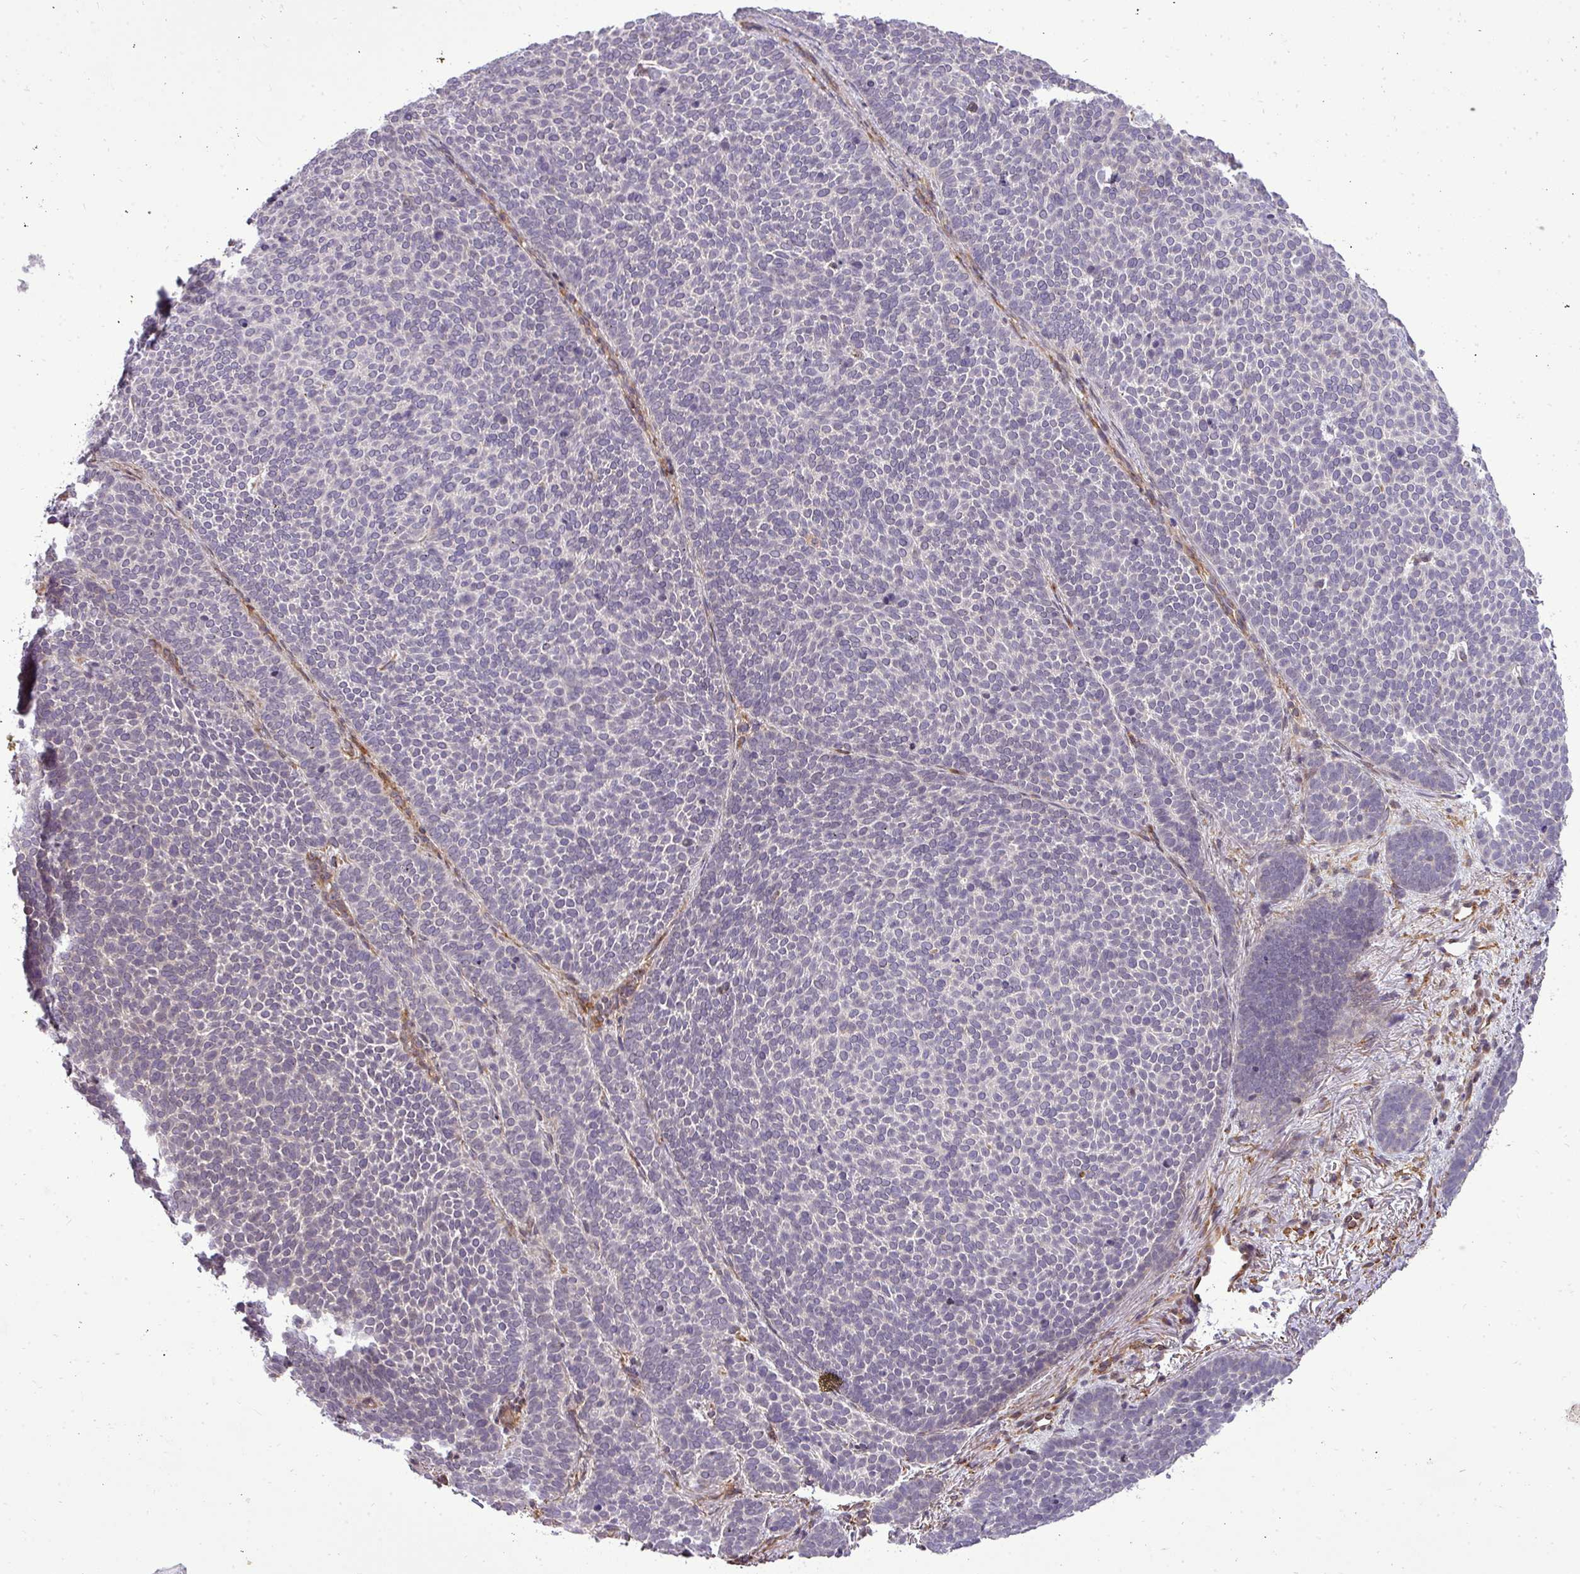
{"staining": {"intensity": "negative", "quantity": "none", "location": "none"}, "tissue": "skin cancer", "cell_type": "Tumor cells", "image_type": "cancer", "snomed": [{"axis": "morphology", "description": "Basal cell carcinoma"}, {"axis": "topography", "description": "Skin"}], "caption": "Histopathology image shows no significant protein staining in tumor cells of skin basal cell carcinoma.", "gene": "PDRG1", "patient": {"sex": "female", "age": 77}}